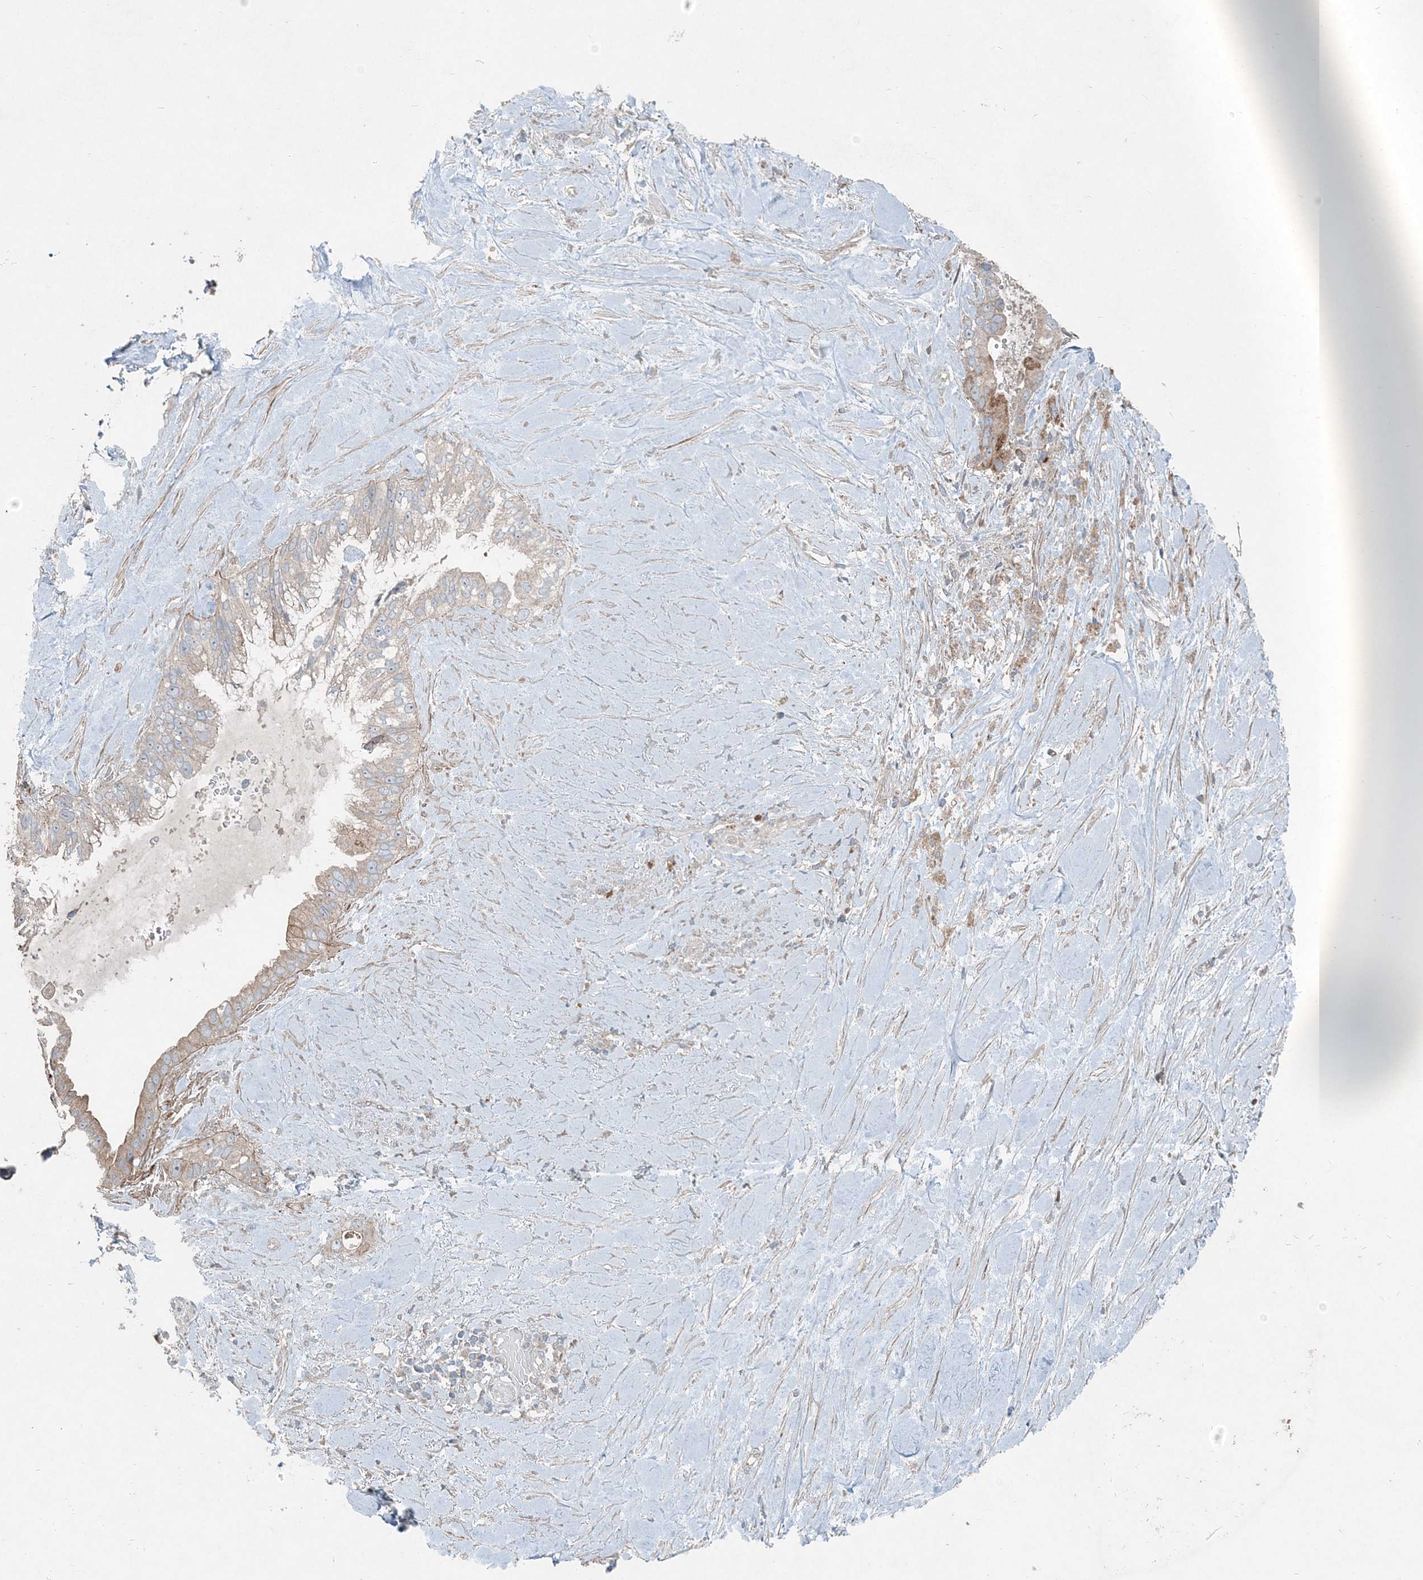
{"staining": {"intensity": "negative", "quantity": "none", "location": "none"}, "tissue": "pancreatic cancer", "cell_type": "Tumor cells", "image_type": "cancer", "snomed": [{"axis": "morphology", "description": "Inflammation, NOS"}, {"axis": "morphology", "description": "Adenocarcinoma, NOS"}, {"axis": "topography", "description": "Pancreas"}], "caption": "Pancreatic cancer (adenocarcinoma) was stained to show a protein in brown. There is no significant staining in tumor cells.", "gene": "INTU", "patient": {"sex": "female", "age": 56}}